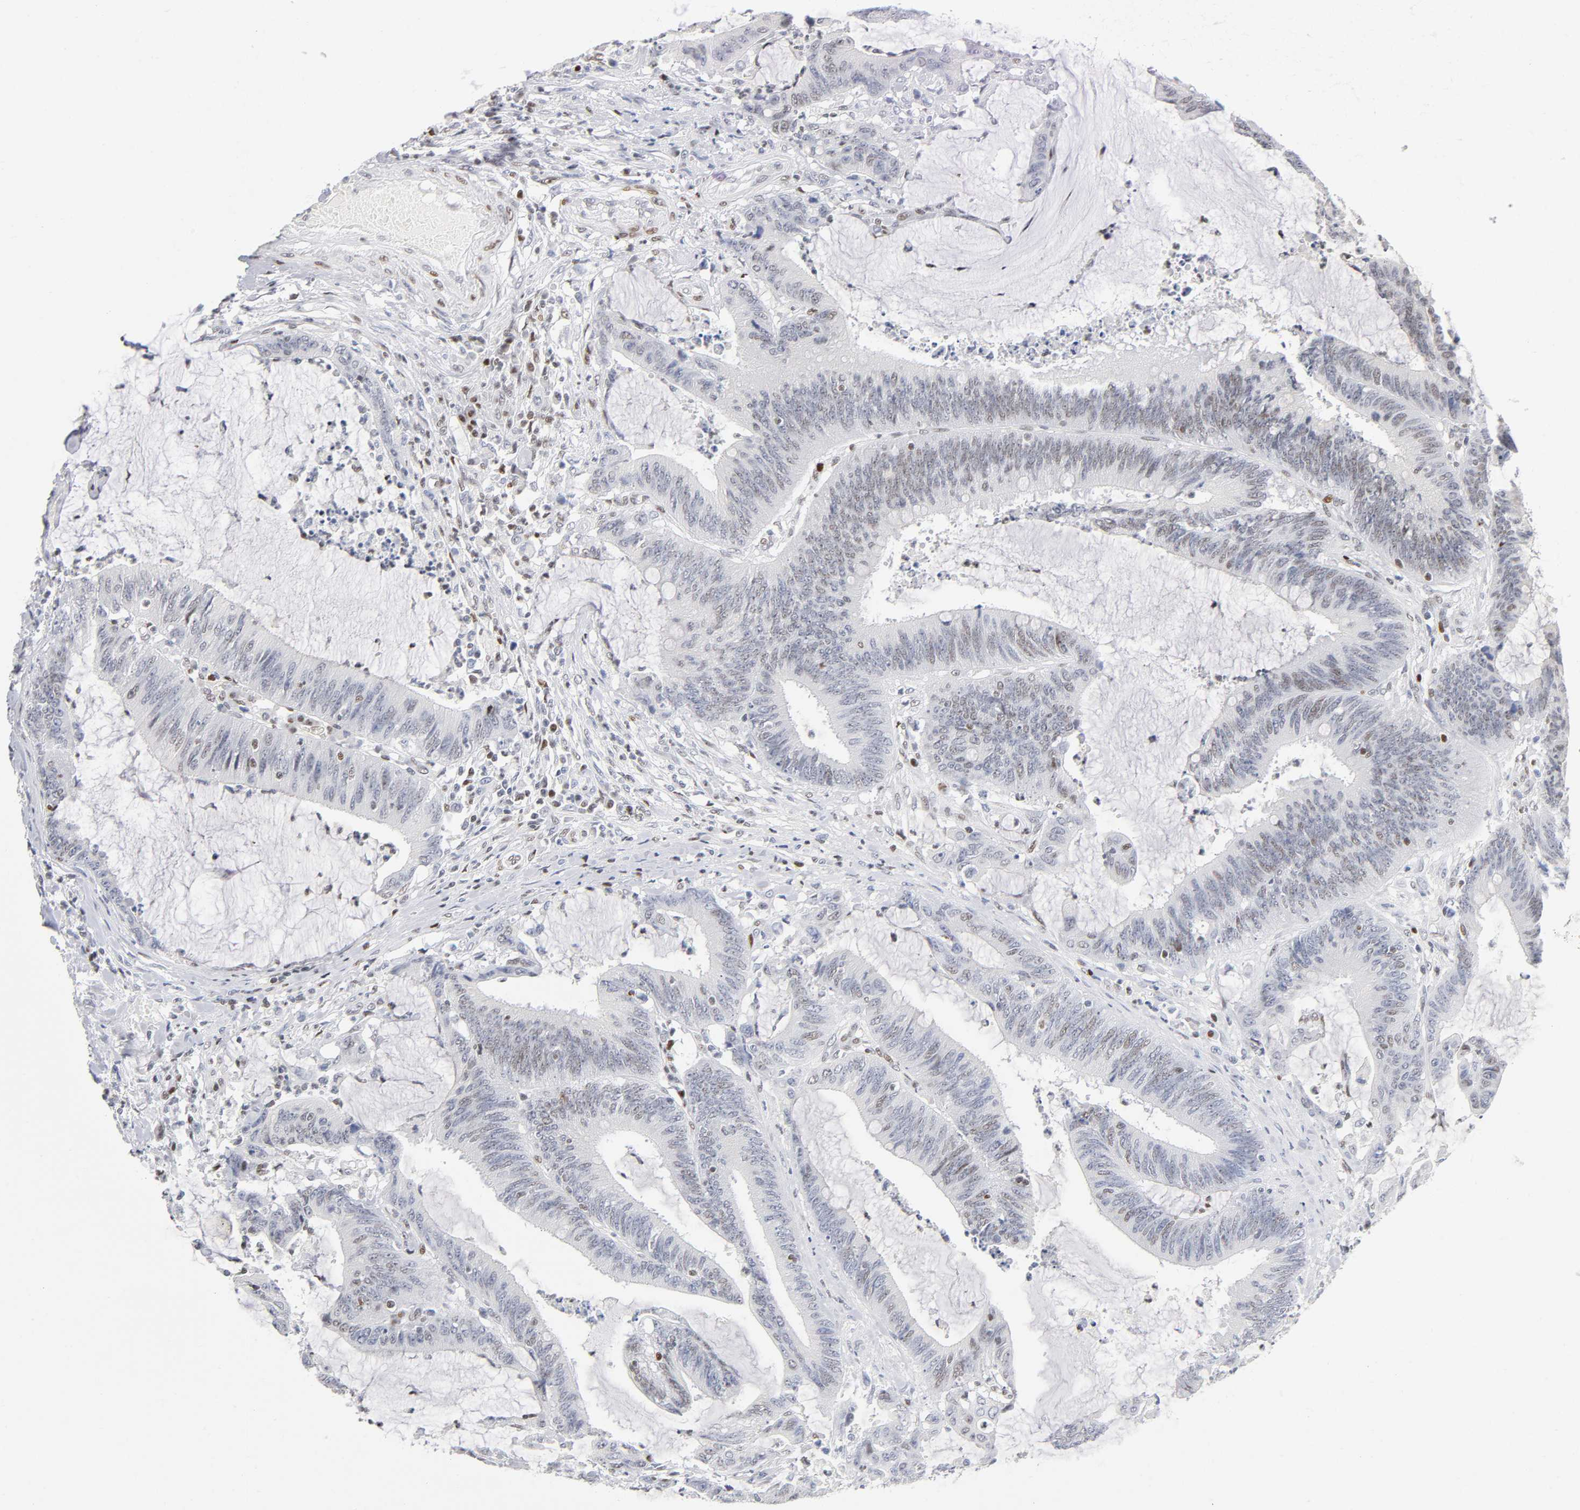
{"staining": {"intensity": "weak", "quantity": ">75%", "location": "nuclear"}, "tissue": "colorectal cancer", "cell_type": "Tumor cells", "image_type": "cancer", "snomed": [{"axis": "morphology", "description": "Adenocarcinoma, NOS"}, {"axis": "topography", "description": "Rectum"}], "caption": "Protein staining of colorectal cancer tissue reveals weak nuclear staining in about >75% of tumor cells.", "gene": "SP3", "patient": {"sex": "female", "age": 66}}